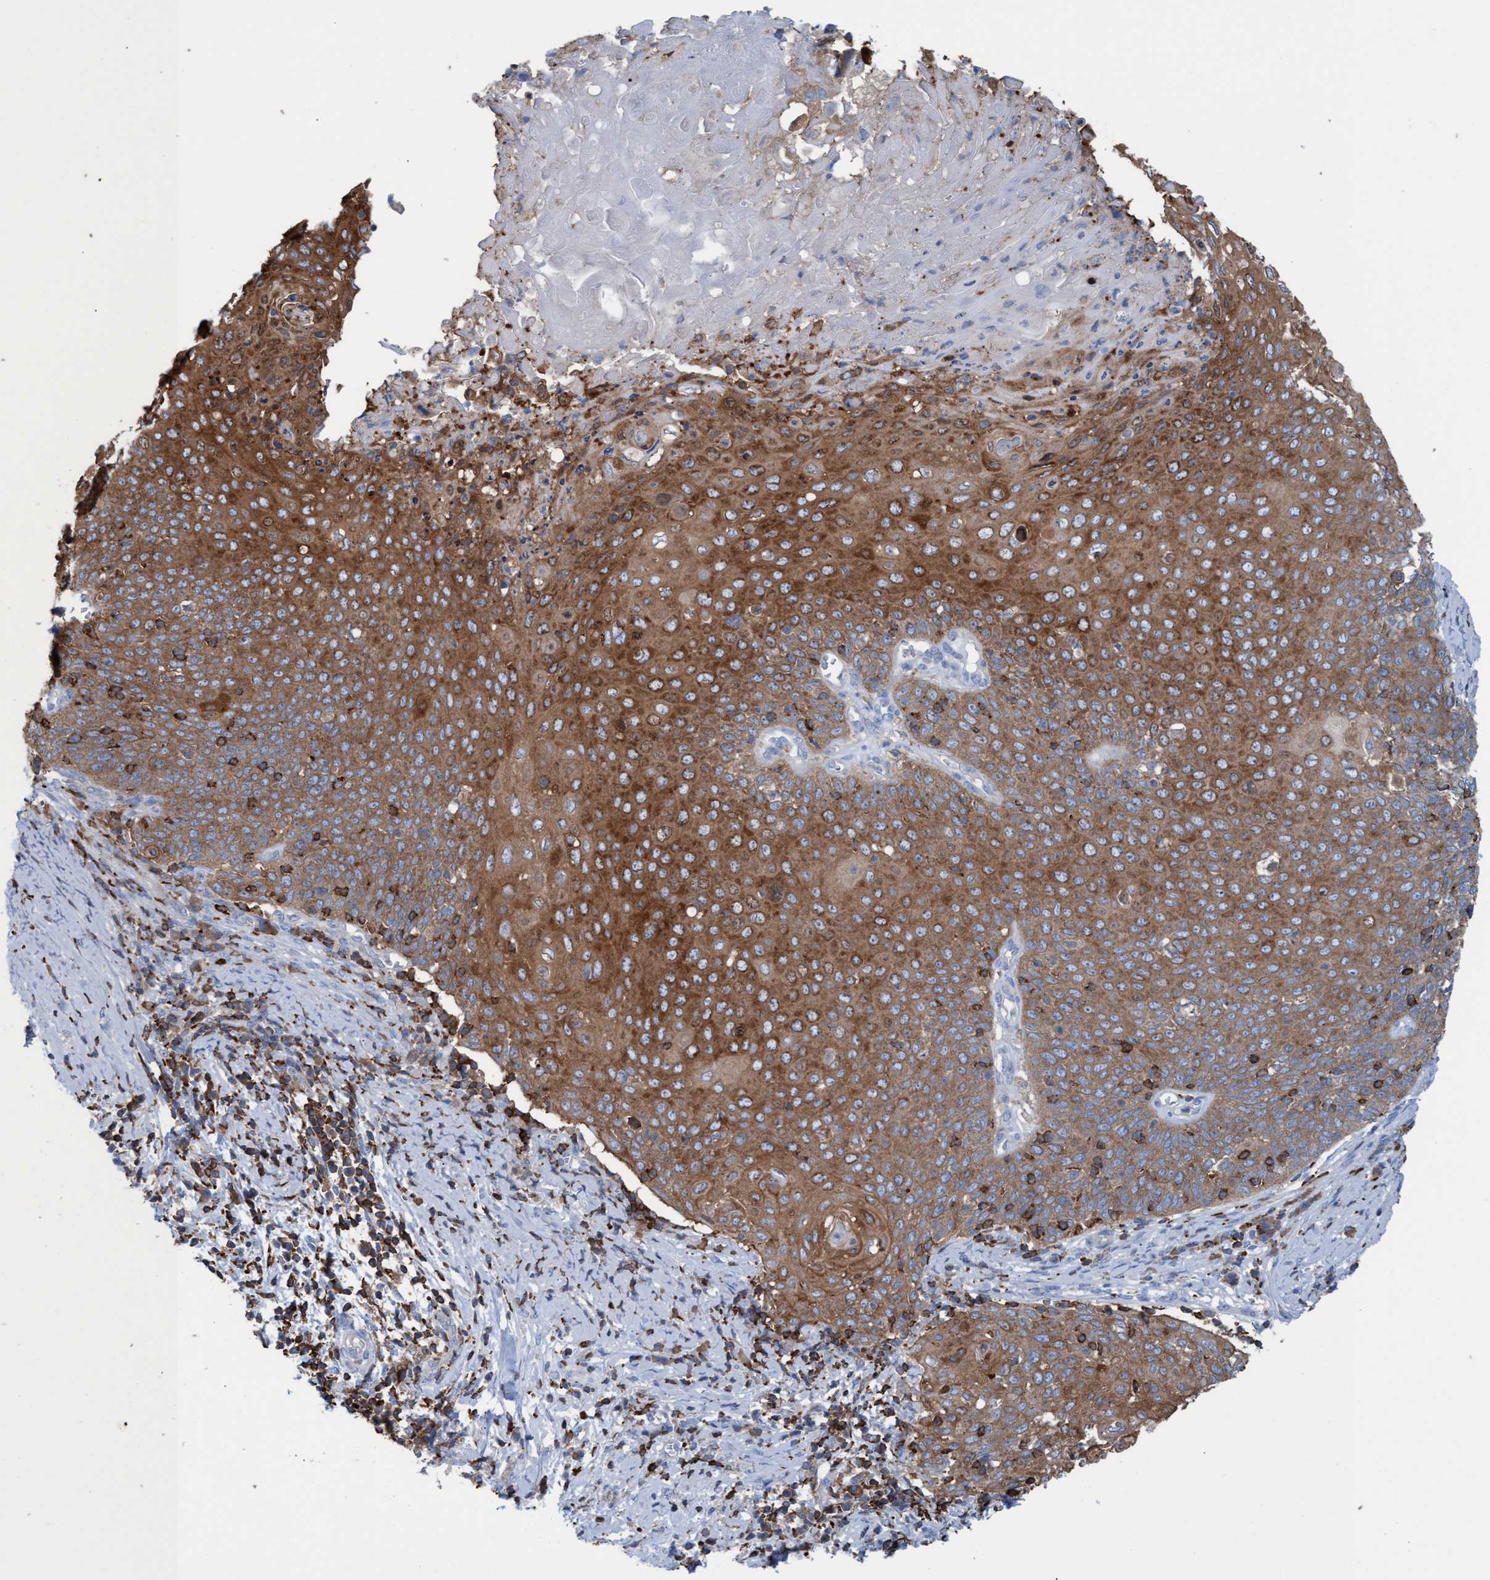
{"staining": {"intensity": "moderate", "quantity": ">75%", "location": "cytoplasmic/membranous"}, "tissue": "cervical cancer", "cell_type": "Tumor cells", "image_type": "cancer", "snomed": [{"axis": "morphology", "description": "Squamous cell carcinoma, NOS"}, {"axis": "topography", "description": "Cervix"}], "caption": "An IHC micrograph of neoplastic tissue is shown. Protein staining in brown labels moderate cytoplasmic/membranous positivity in squamous cell carcinoma (cervical) within tumor cells.", "gene": "EZR", "patient": {"sex": "female", "age": 39}}